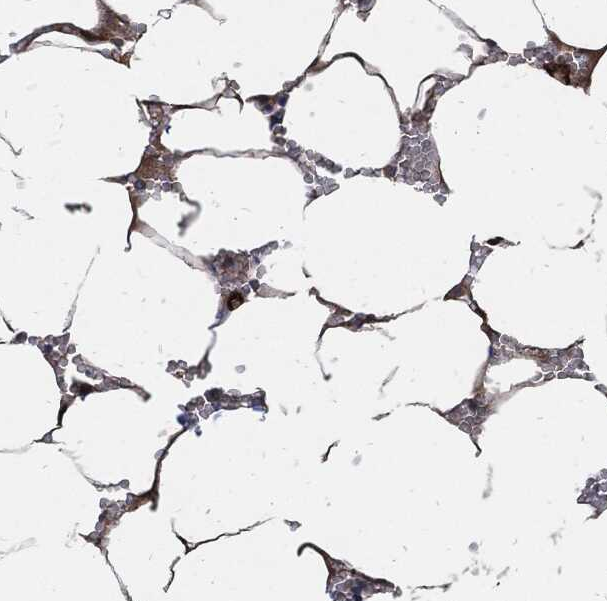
{"staining": {"intensity": "negative", "quantity": "none", "location": "none"}, "tissue": "bone marrow", "cell_type": "Hematopoietic cells", "image_type": "normal", "snomed": [{"axis": "morphology", "description": "Normal tissue, NOS"}, {"axis": "topography", "description": "Bone marrow"}], "caption": "Immunohistochemistry (IHC) image of unremarkable bone marrow: bone marrow stained with DAB (3,3'-diaminobenzidine) reveals no significant protein positivity in hematopoietic cells.", "gene": "FABP4", "patient": {"sex": "female", "age": 64}}